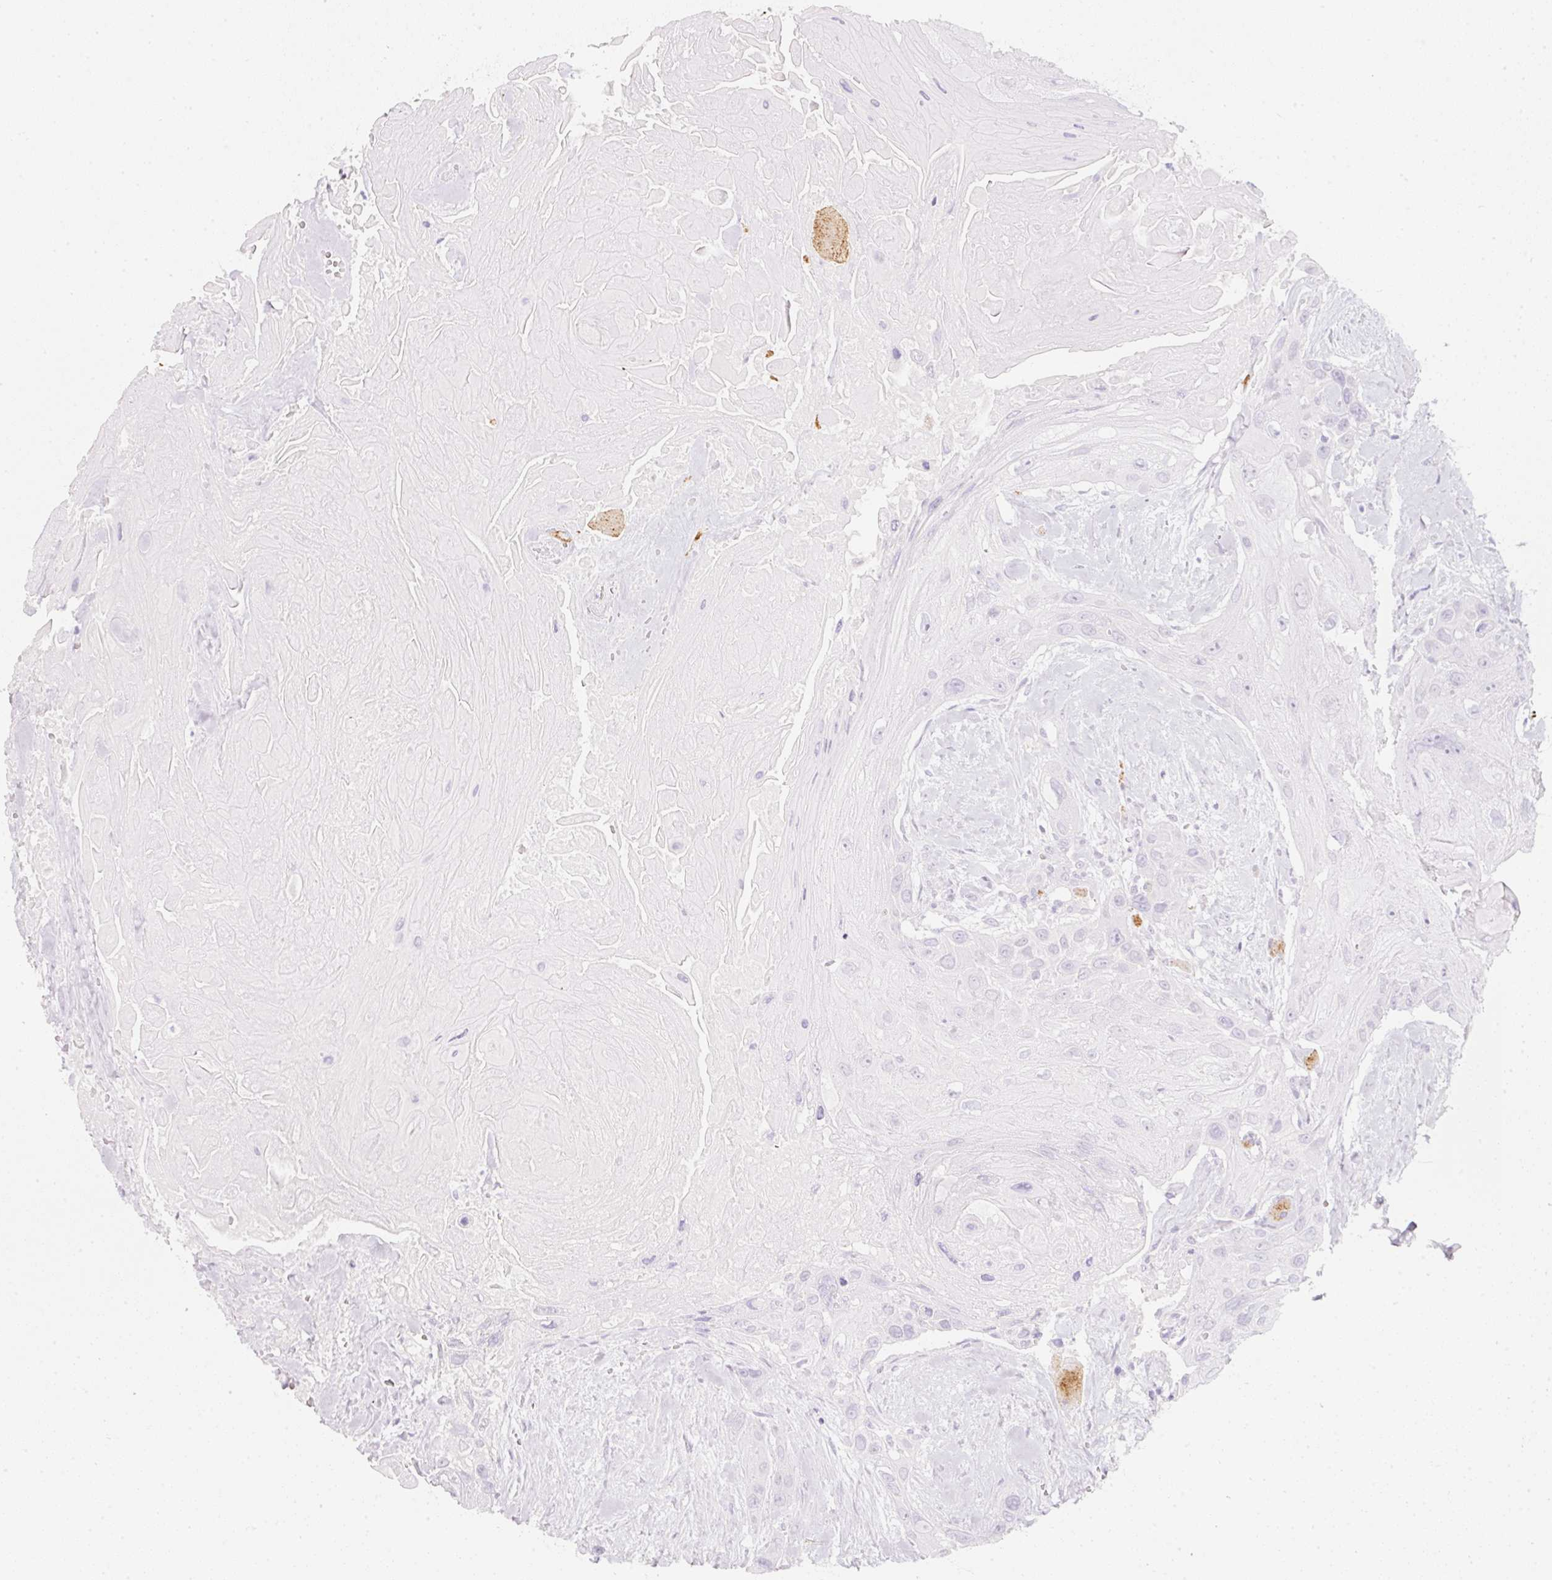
{"staining": {"intensity": "negative", "quantity": "none", "location": "none"}, "tissue": "head and neck cancer", "cell_type": "Tumor cells", "image_type": "cancer", "snomed": [{"axis": "morphology", "description": "Squamous cell carcinoma, NOS"}, {"axis": "topography", "description": "Head-Neck"}], "caption": "Tumor cells show no significant positivity in head and neck cancer.", "gene": "SLC2A2", "patient": {"sex": "male", "age": 81}}